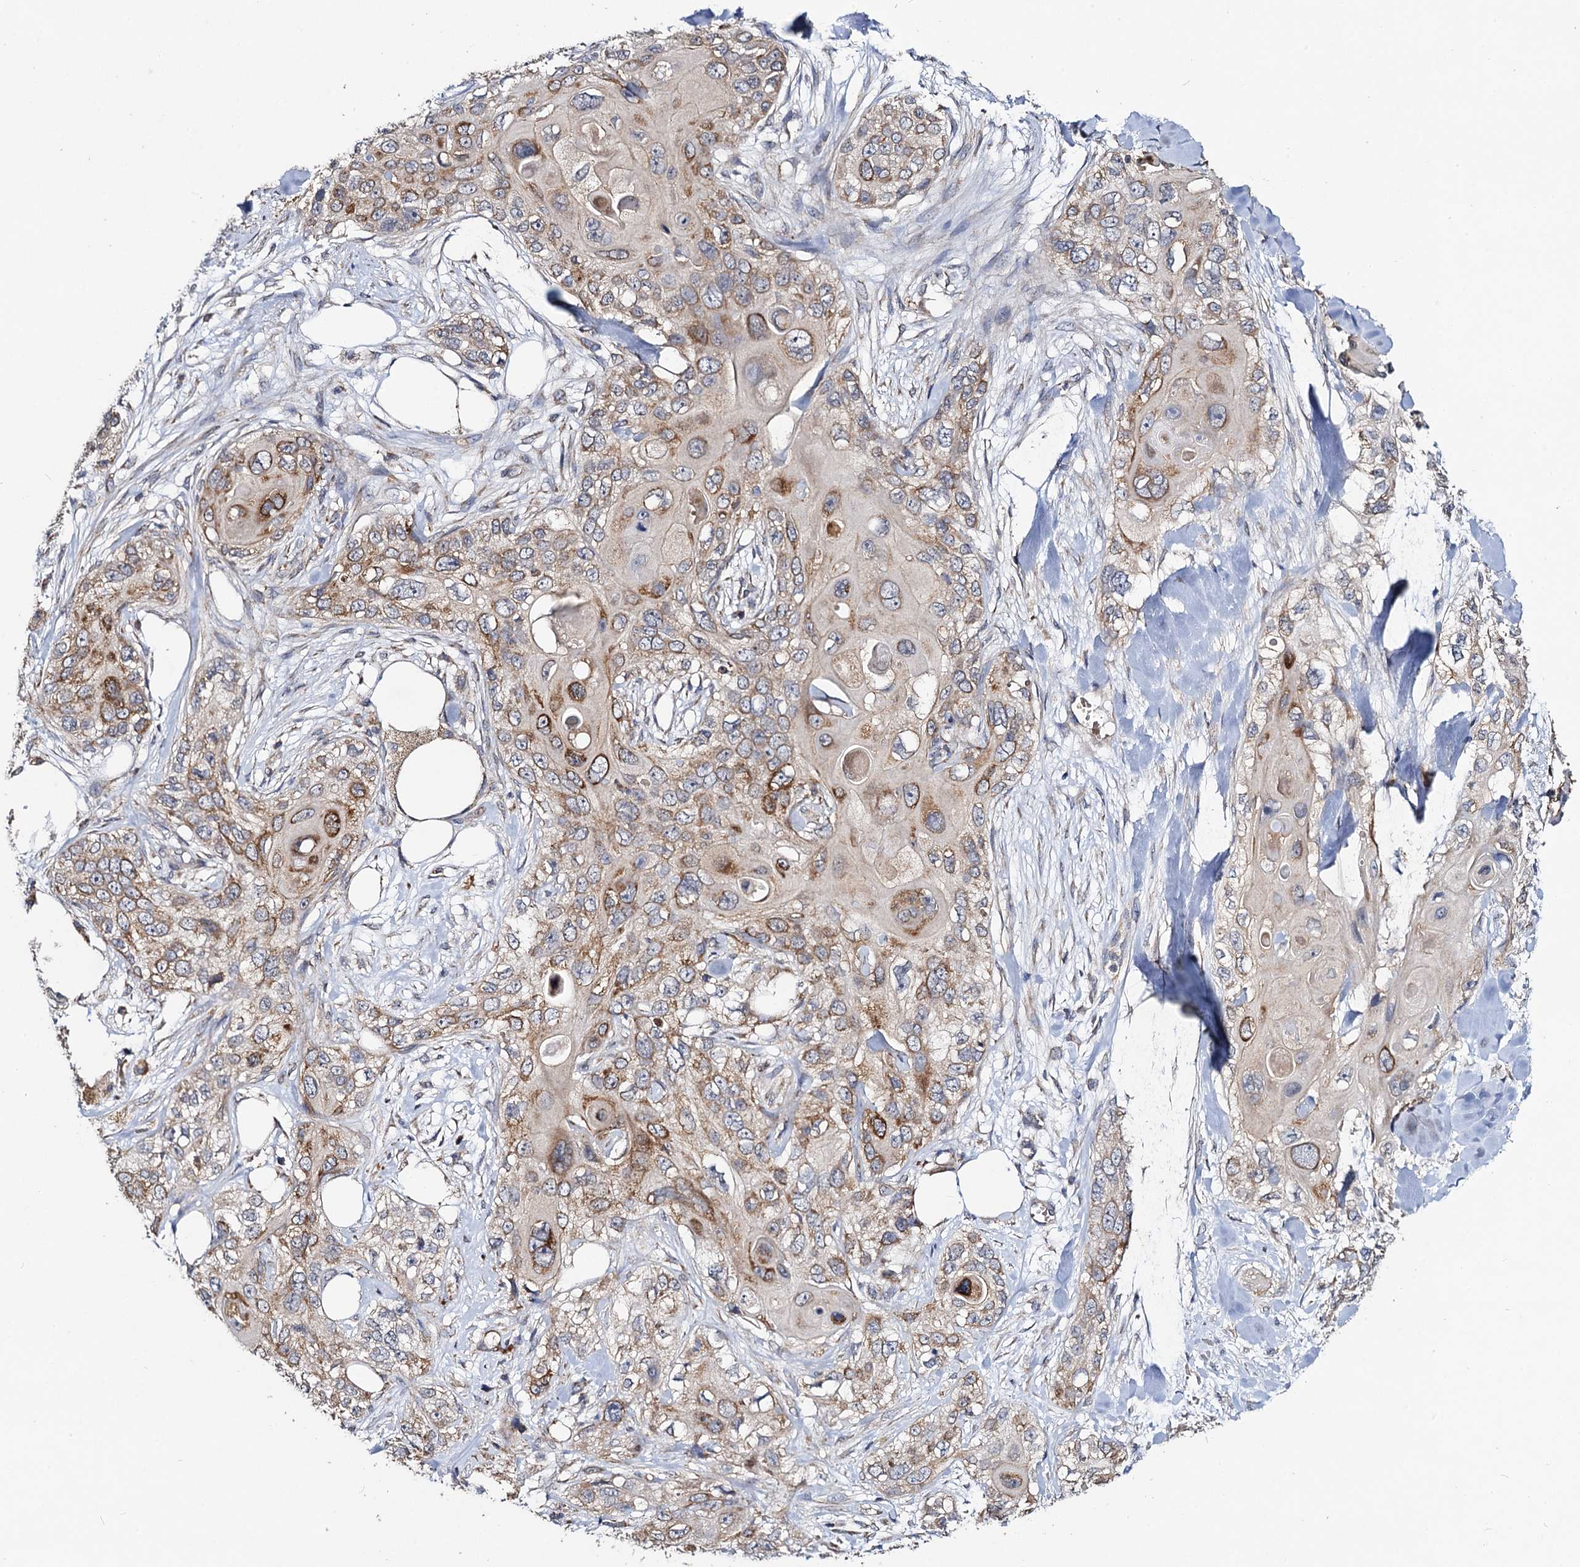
{"staining": {"intensity": "moderate", "quantity": "<25%", "location": "cytoplasmic/membranous"}, "tissue": "skin cancer", "cell_type": "Tumor cells", "image_type": "cancer", "snomed": [{"axis": "morphology", "description": "Normal tissue, NOS"}, {"axis": "morphology", "description": "Squamous cell carcinoma, NOS"}, {"axis": "topography", "description": "Skin"}], "caption": "Skin cancer (squamous cell carcinoma) stained for a protein (brown) exhibits moderate cytoplasmic/membranous positive staining in about <25% of tumor cells.", "gene": "VPS37D", "patient": {"sex": "male", "age": 72}}